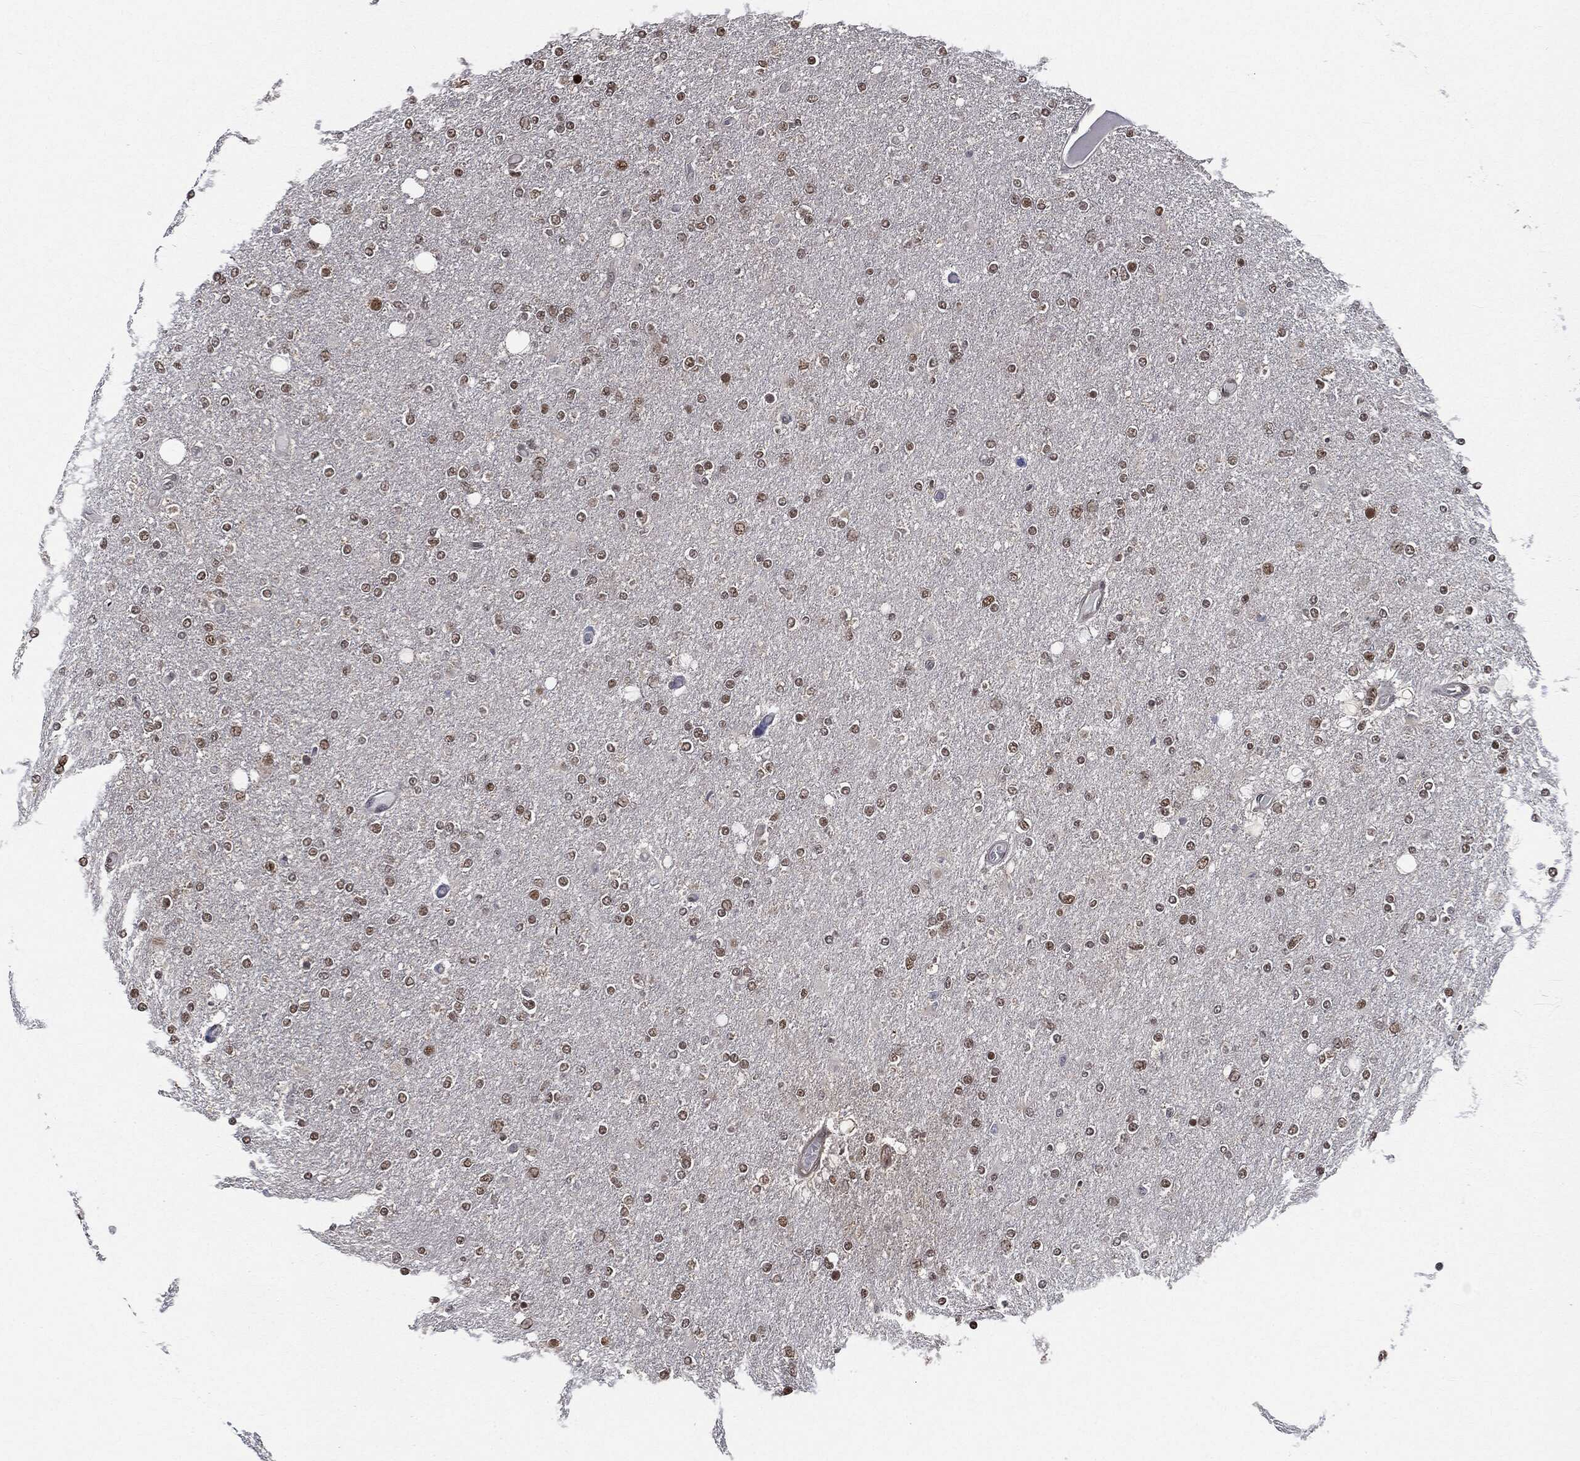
{"staining": {"intensity": "moderate", "quantity": "25%-75%", "location": "nuclear"}, "tissue": "glioma", "cell_type": "Tumor cells", "image_type": "cancer", "snomed": [{"axis": "morphology", "description": "Glioma, malignant, High grade"}, {"axis": "topography", "description": "Cerebral cortex"}], "caption": "Malignant glioma (high-grade) stained for a protein (brown) shows moderate nuclear positive positivity in approximately 25%-75% of tumor cells.", "gene": "SHLD2", "patient": {"sex": "male", "age": 70}}